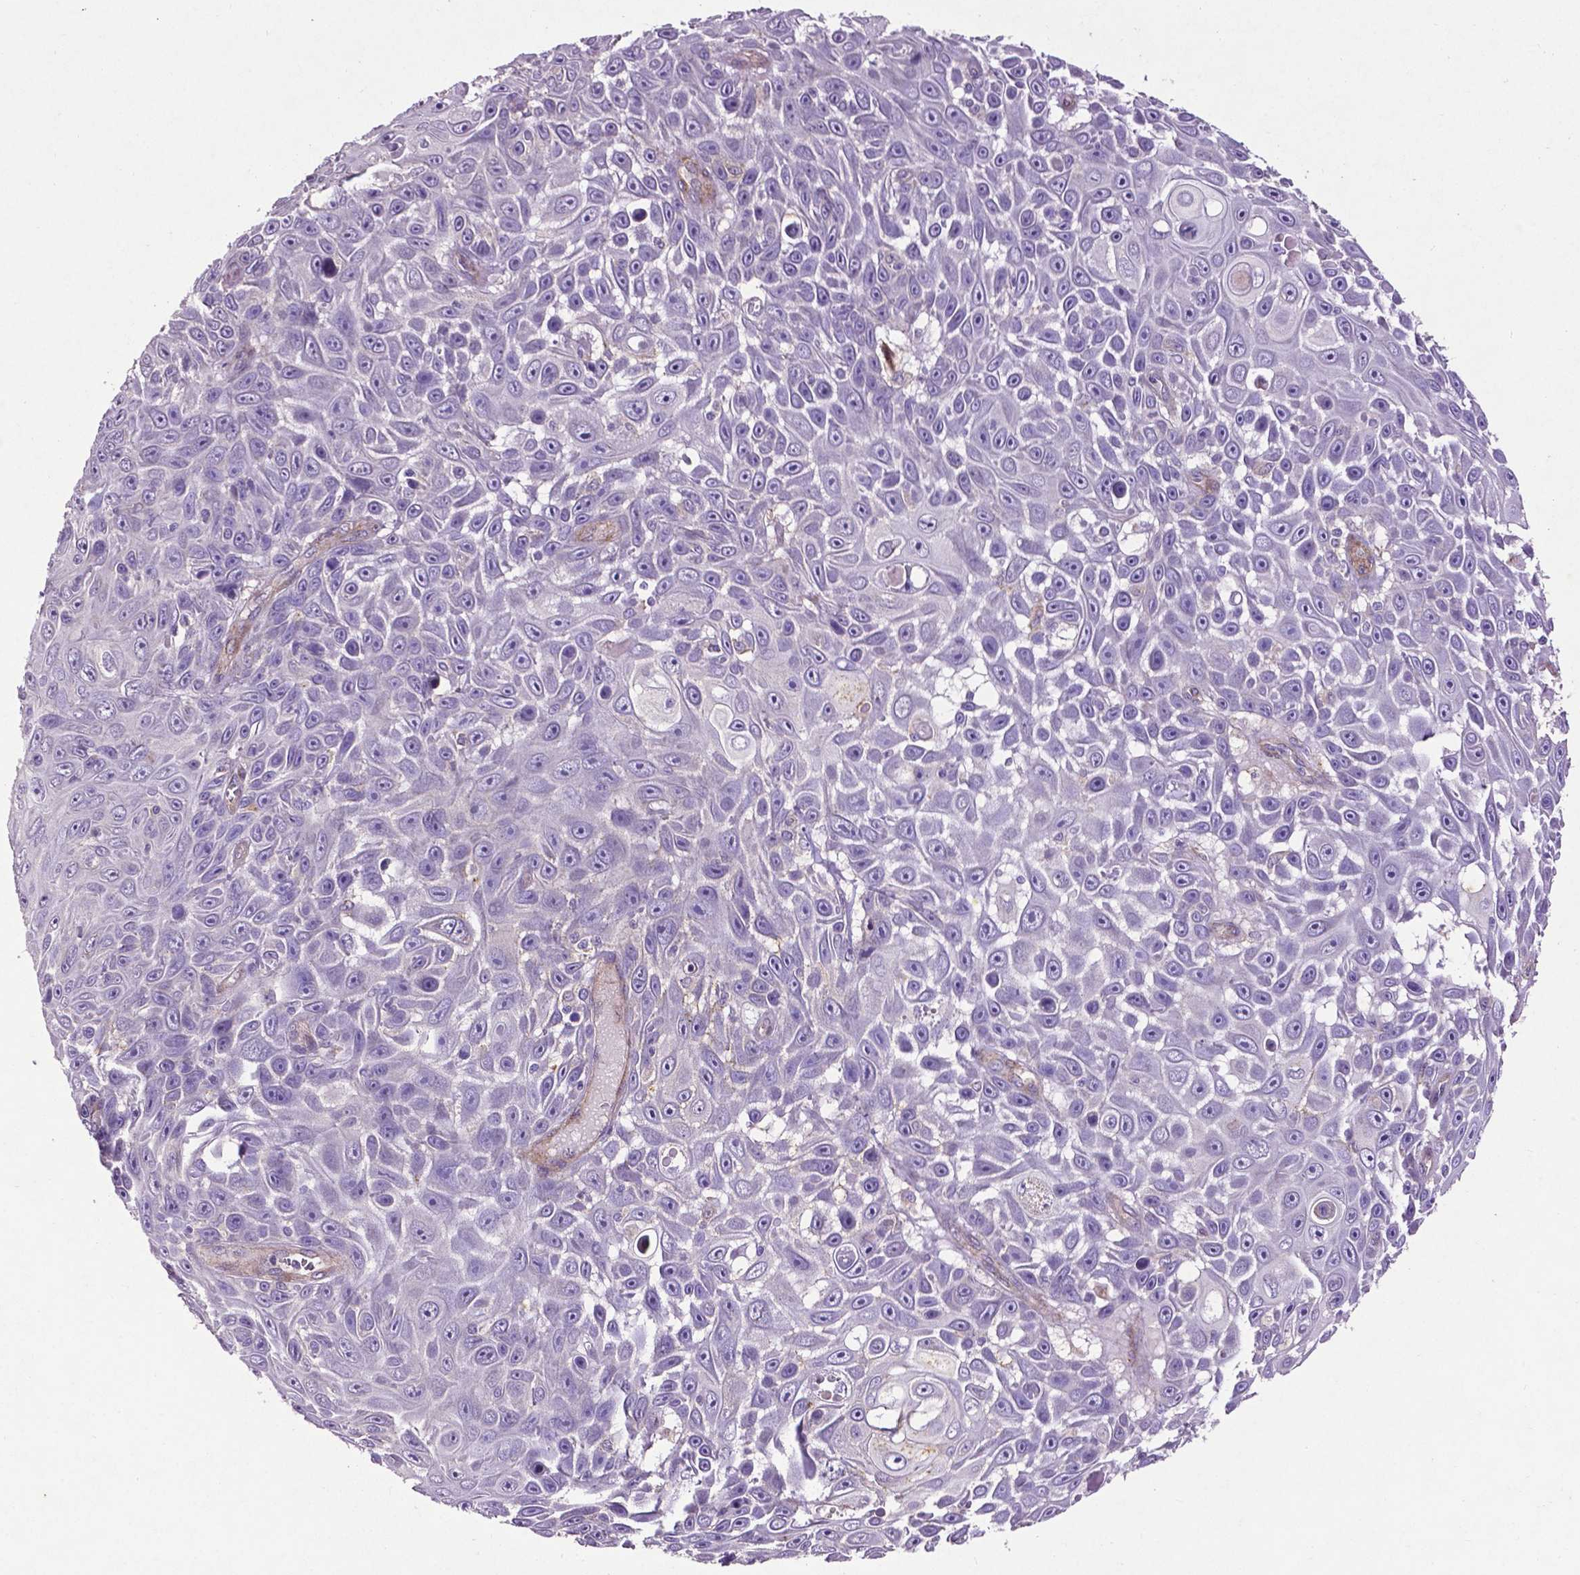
{"staining": {"intensity": "negative", "quantity": "none", "location": "none"}, "tissue": "skin cancer", "cell_type": "Tumor cells", "image_type": "cancer", "snomed": [{"axis": "morphology", "description": "Squamous cell carcinoma, NOS"}, {"axis": "topography", "description": "Skin"}], "caption": "Skin cancer stained for a protein using immunohistochemistry exhibits no staining tumor cells.", "gene": "RRAS", "patient": {"sex": "male", "age": 82}}